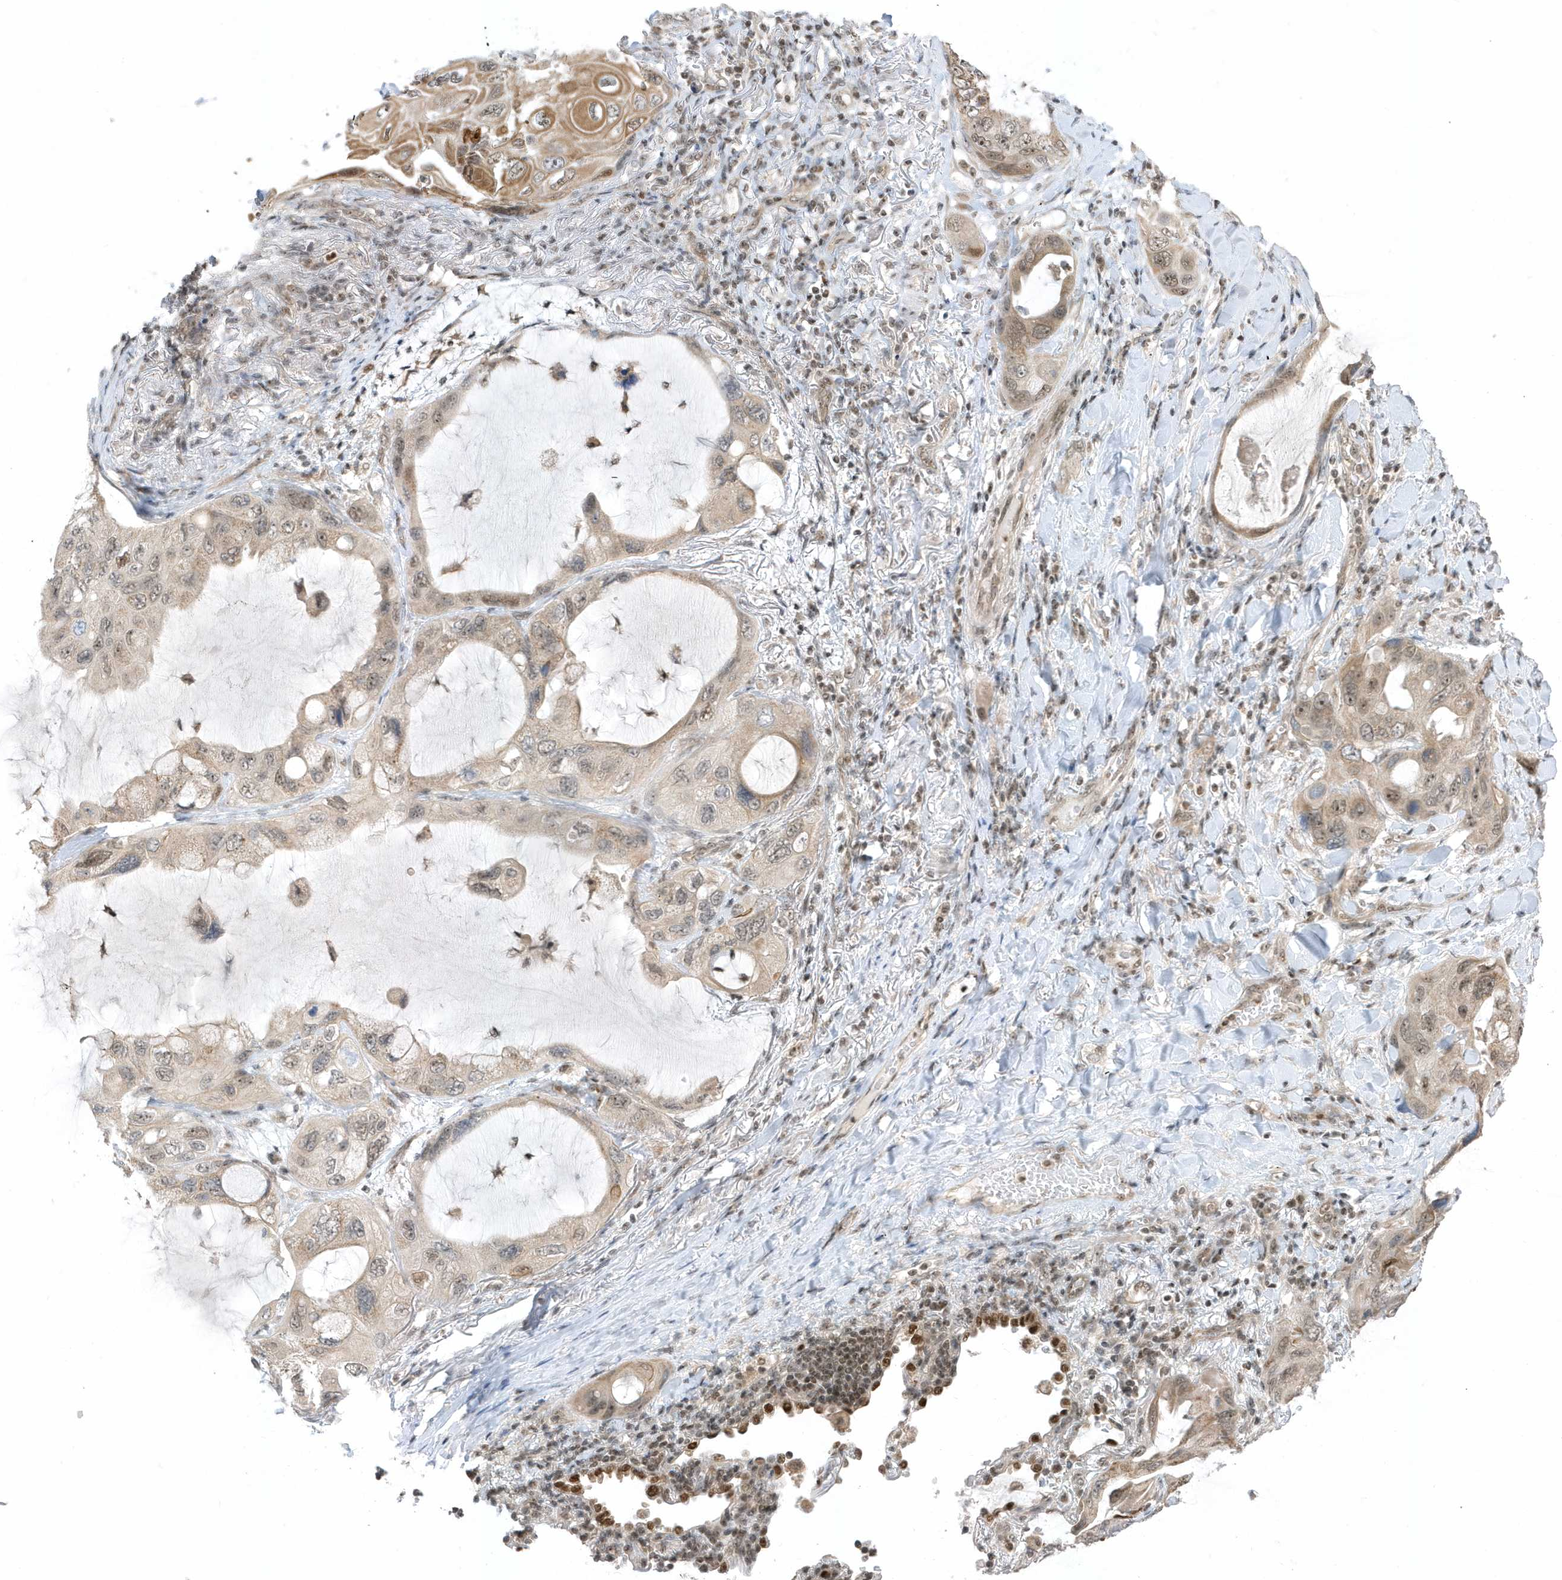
{"staining": {"intensity": "moderate", "quantity": "25%-75%", "location": "nuclear"}, "tissue": "lung cancer", "cell_type": "Tumor cells", "image_type": "cancer", "snomed": [{"axis": "morphology", "description": "Squamous cell carcinoma, NOS"}, {"axis": "topography", "description": "Lung"}], "caption": "DAB (3,3'-diaminobenzidine) immunohistochemical staining of human lung cancer exhibits moderate nuclear protein expression in approximately 25%-75% of tumor cells.", "gene": "ZNF740", "patient": {"sex": "female", "age": 73}}